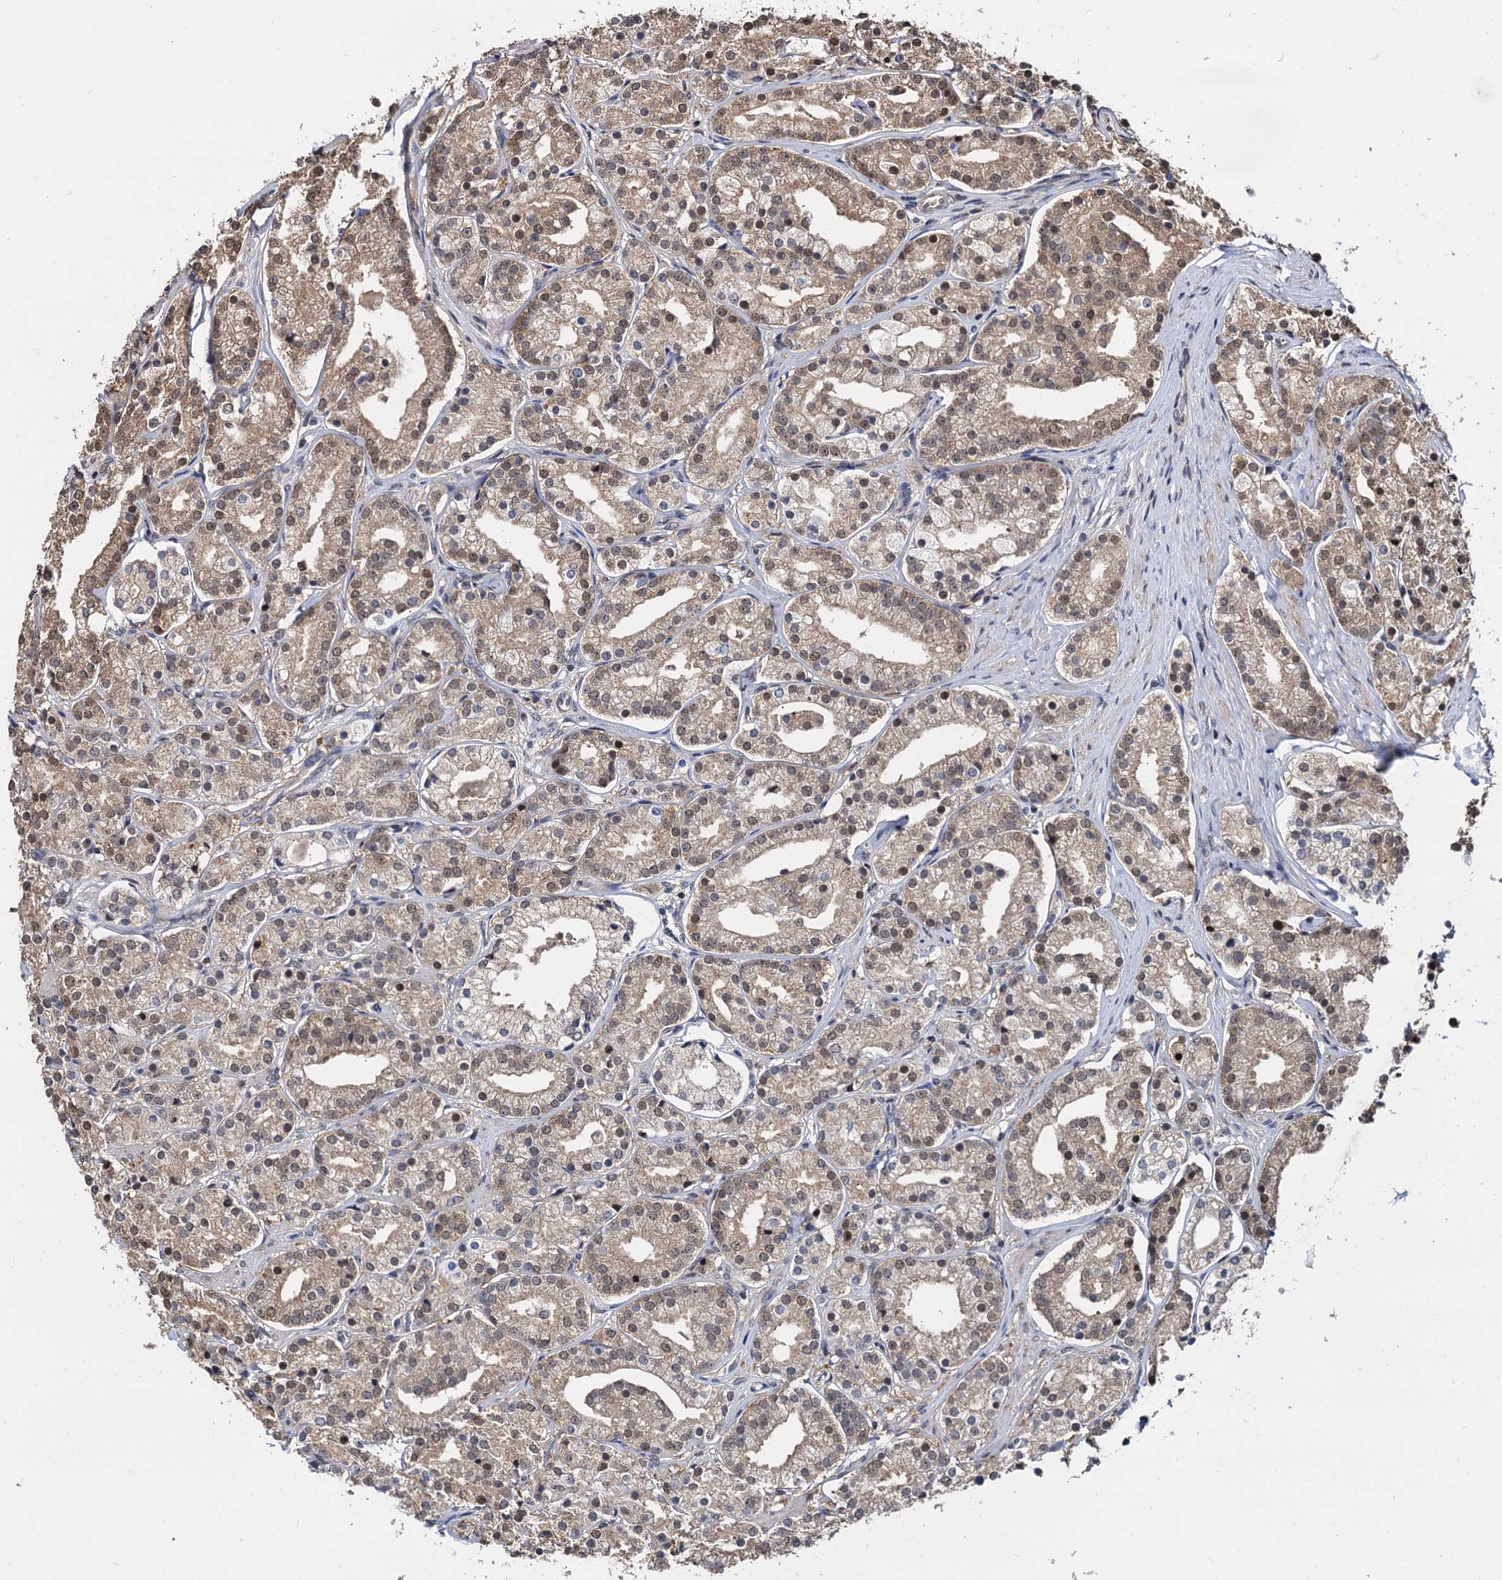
{"staining": {"intensity": "moderate", "quantity": ">75%", "location": "cytoplasmic/membranous,nuclear"}, "tissue": "prostate cancer", "cell_type": "Tumor cells", "image_type": "cancer", "snomed": [{"axis": "morphology", "description": "Adenocarcinoma, High grade"}, {"axis": "topography", "description": "Prostate"}], "caption": "Prostate cancer (high-grade adenocarcinoma) tissue demonstrates moderate cytoplasmic/membranous and nuclear positivity in approximately >75% of tumor cells, visualized by immunohistochemistry.", "gene": "PSMD4", "patient": {"sex": "male", "age": 69}}